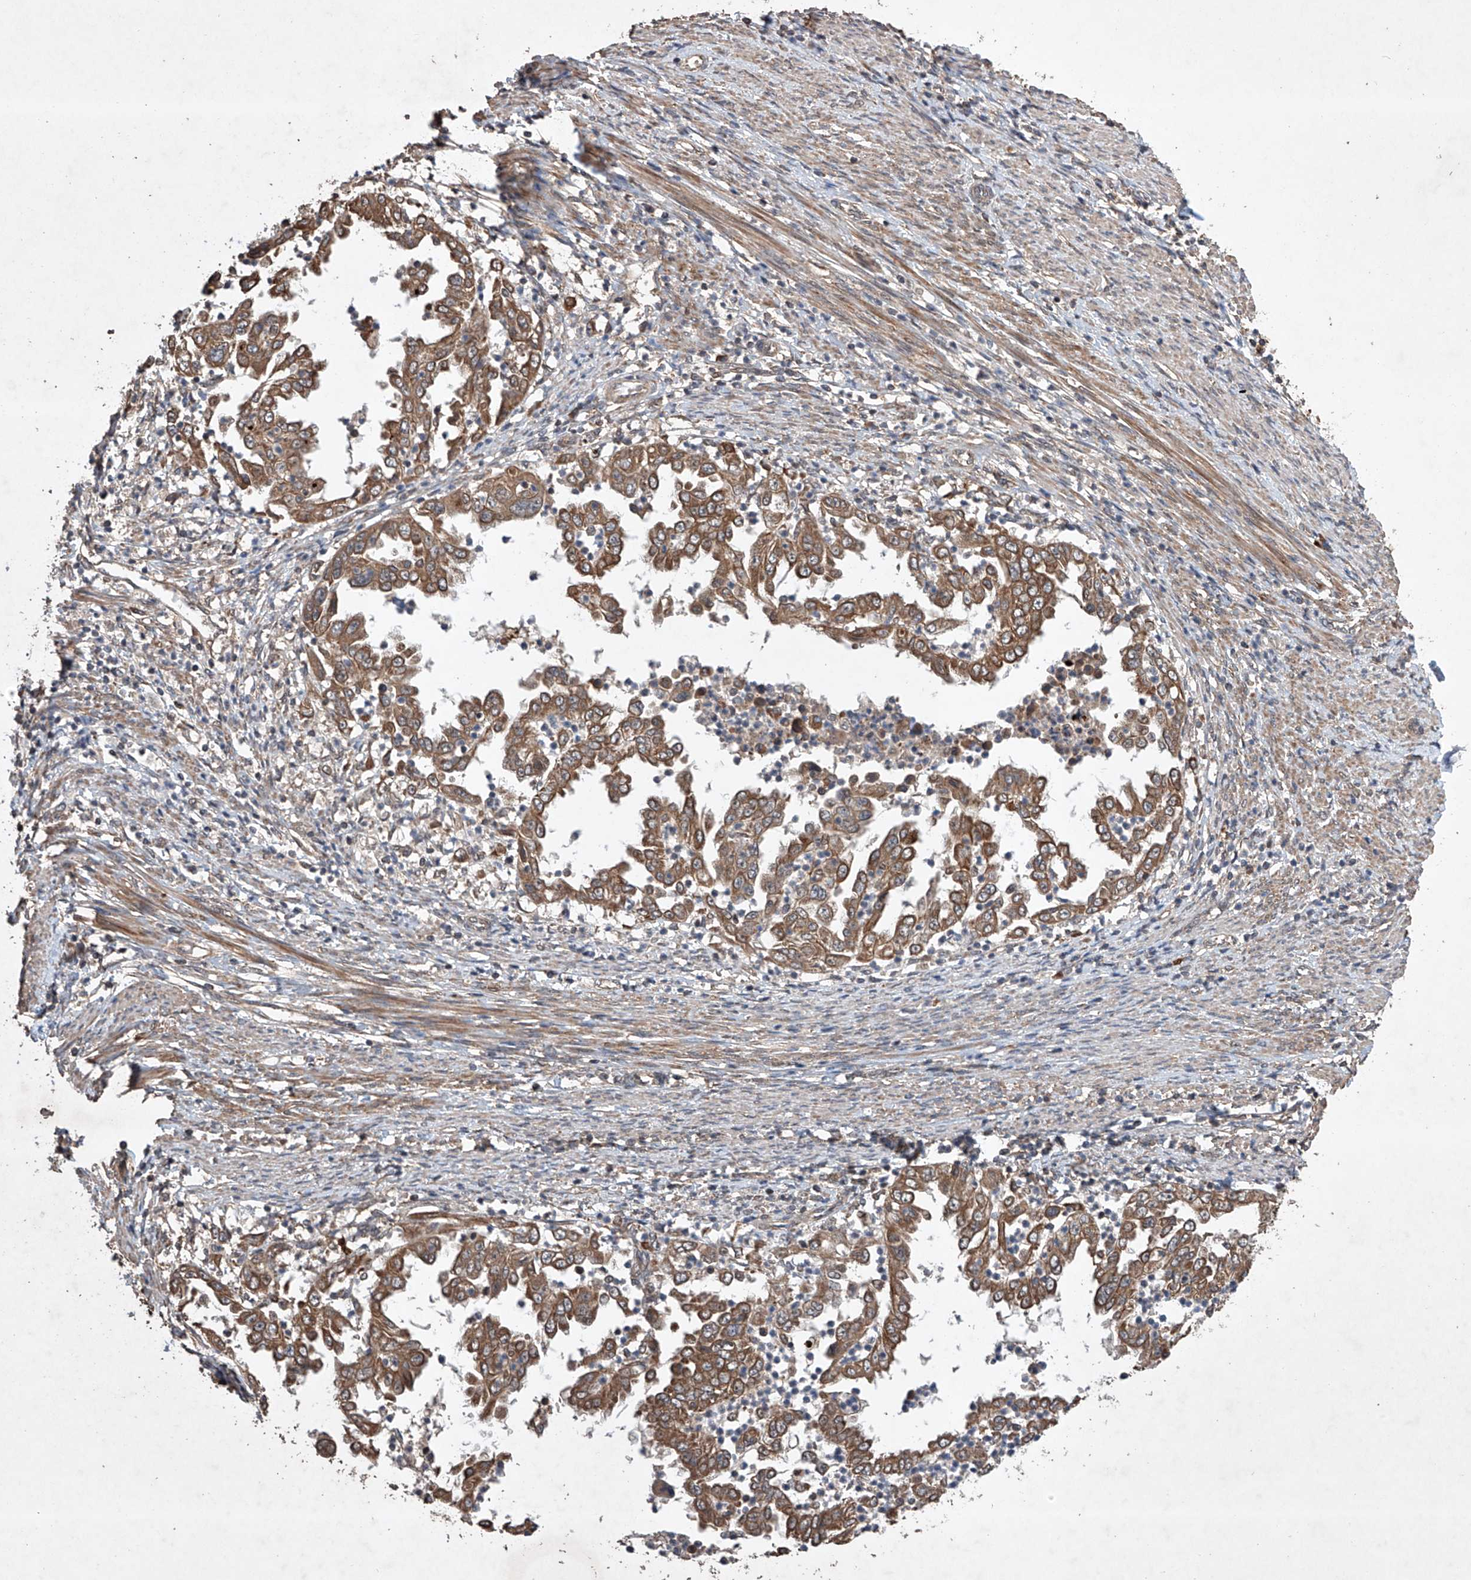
{"staining": {"intensity": "moderate", "quantity": ">75%", "location": "cytoplasmic/membranous"}, "tissue": "endometrial cancer", "cell_type": "Tumor cells", "image_type": "cancer", "snomed": [{"axis": "morphology", "description": "Adenocarcinoma, NOS"}, {"axis": "topography", "description": "Endometrium"}], "caption": "DAB (3,3'-diaminobenzidine) immunohistochemical staining of endometrial cancer (adenocarcinoma) reveals moderate cytoplasmic/membranous protein positivity in about >75% of tumor cells.", "gene": "LURAP1", "patient": {"sex": "female", "age": 85}}